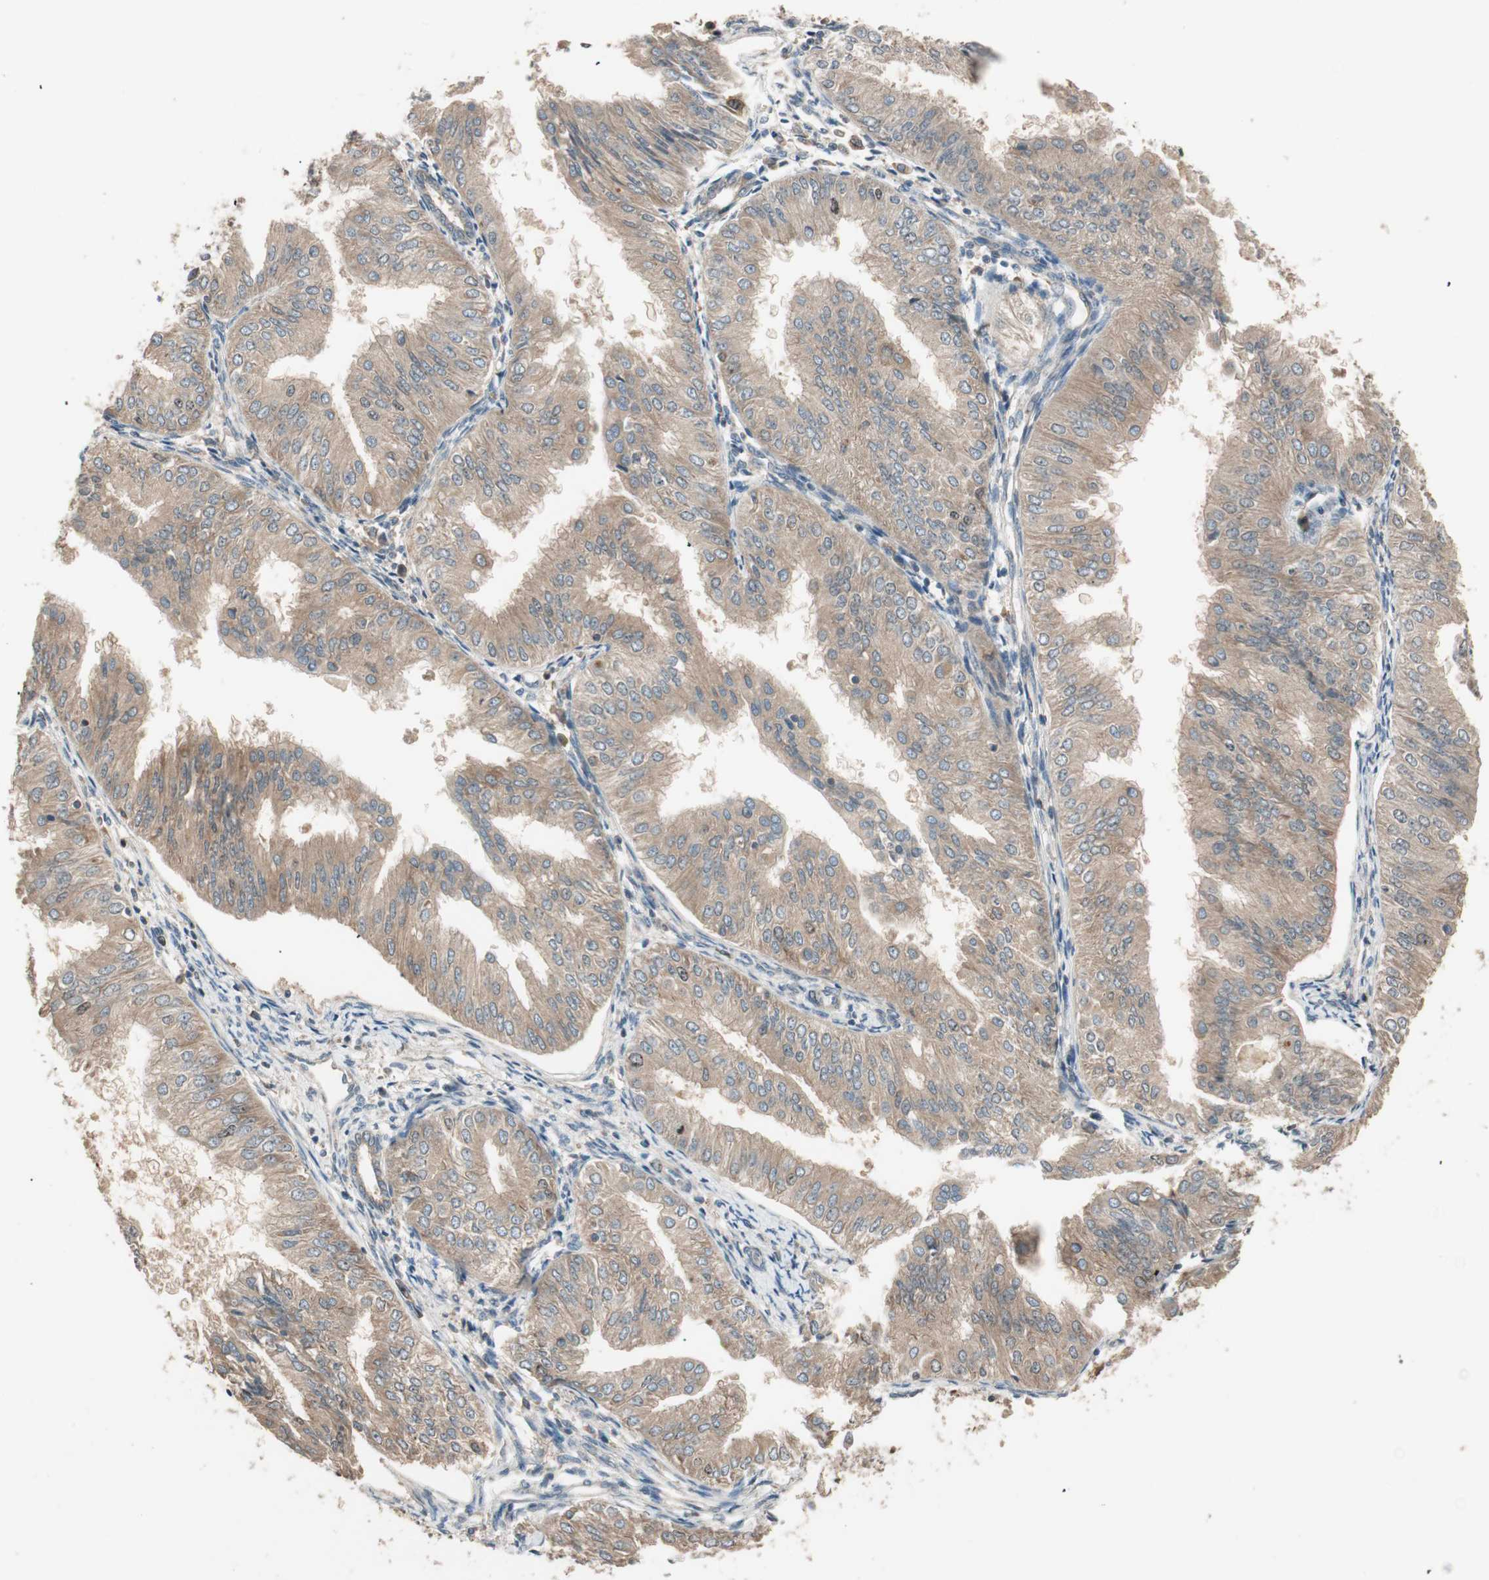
{"staining": {"intensity": "weak", "quantity": ">75%", "location": "cytoplasmic/membranous"}, "tissue": "endometrial cancer", "cell_type": "Tumor cells", "image_type": "cancer", "snomed": [{"axis": "morphology", "description": "Adenocarcinoma, NOS"}, {"axis": "topography", "description": "Endometrium"}], "caption": "This is an image of immunohistochemistry (IHC) staining of adenocarcinoma (endometrial), which shows weak expression in the cytoplasmic/membranous of tumor cells.", "gene": "ATP6AP2", "patient": {"sex": "female", "age": 53}}